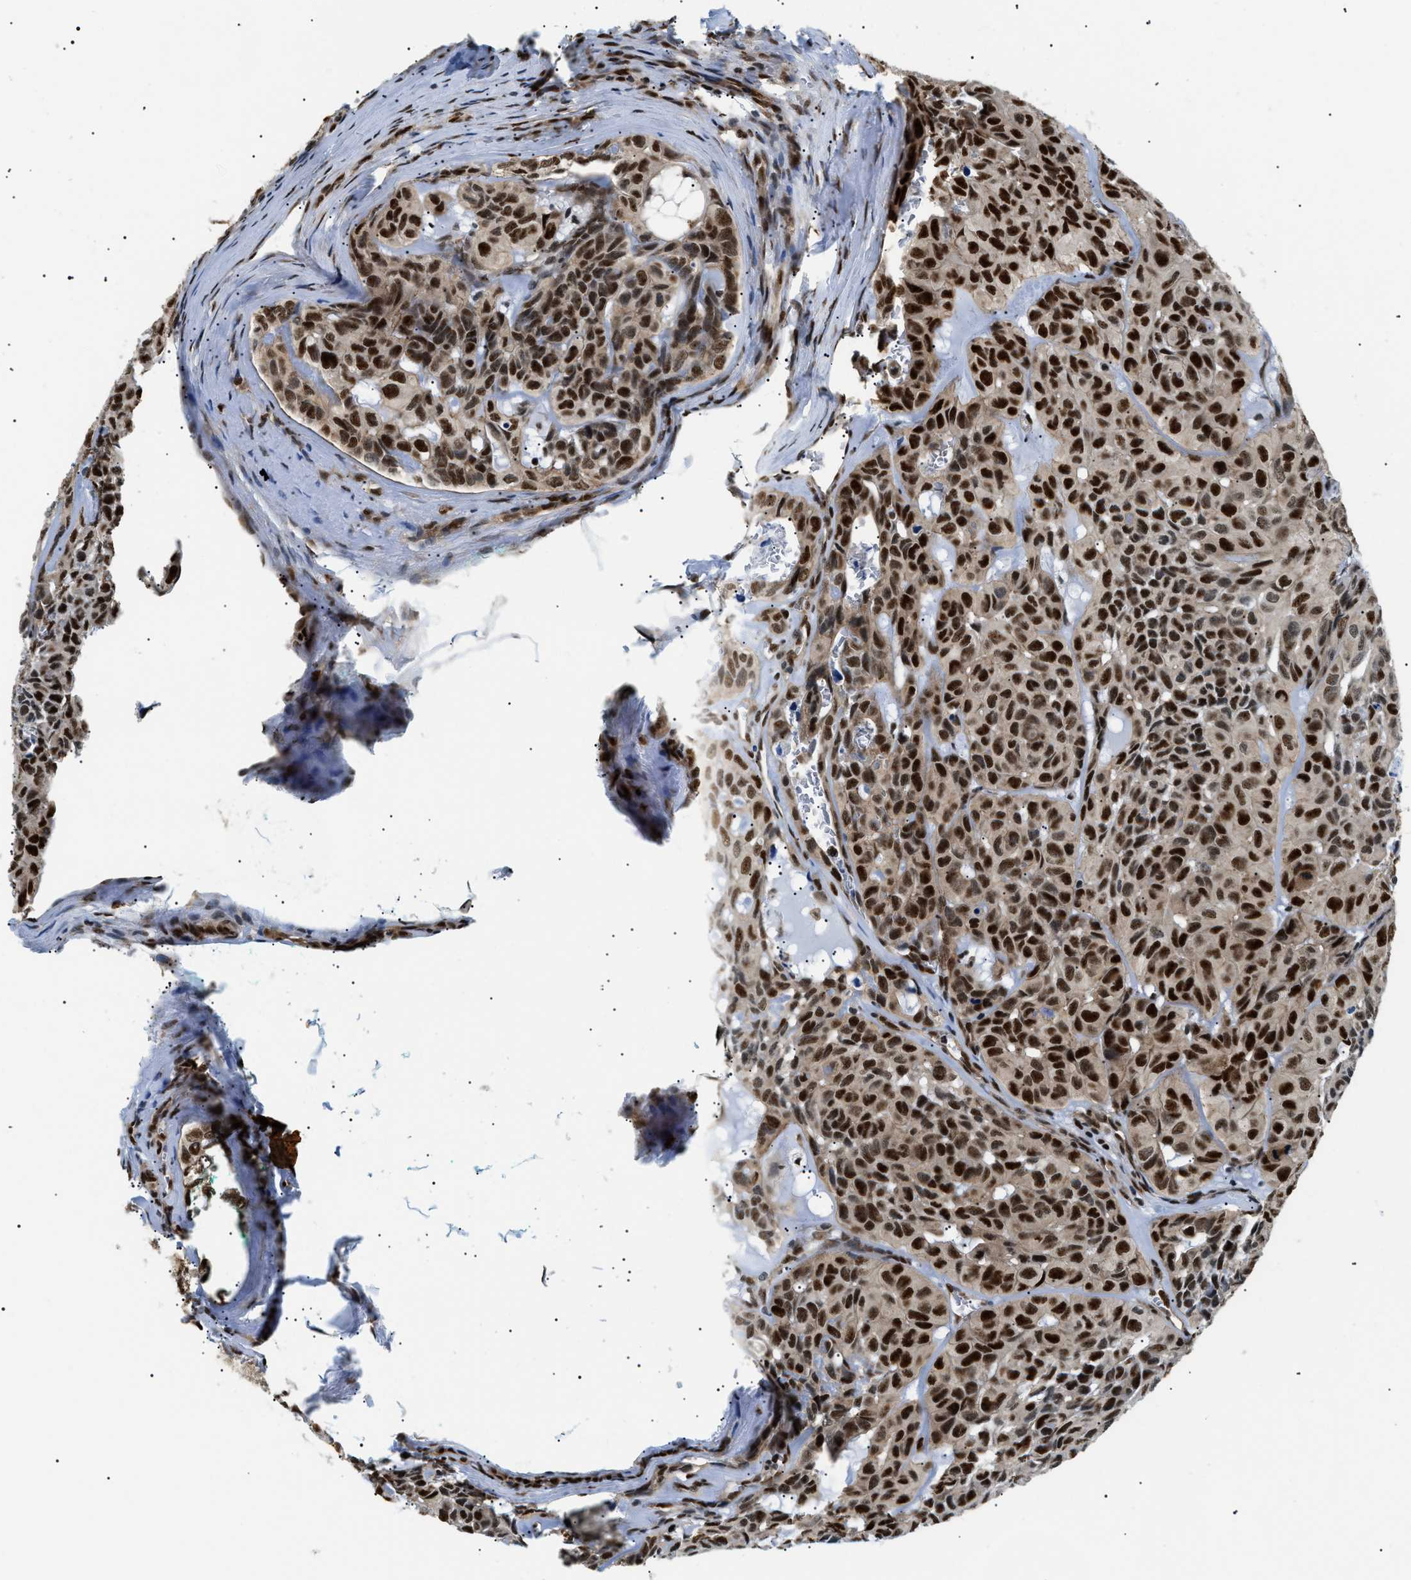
{"staining": {"intensity": "strong", "quantity": ">75%", "location": "nuclear"}, "tissue": "head and neck cancer", "cell_type": "Tumor cells", "image_type": "cancer", "snomed": [{"axis": "morphology", "description": "Adenocarcinoma, NOS"}, {"axis": "topography", "description": "Salivary gland, NOS"}, {"axis": "topography", "description": "Head-Neck"}], "caption": "Head and neck adenocarcinoma tissue displays strong nuclear positivity in approximately >75% of tumor cells", "gene": "CWC25", "patient": {"sex": "female", "age": 76}}